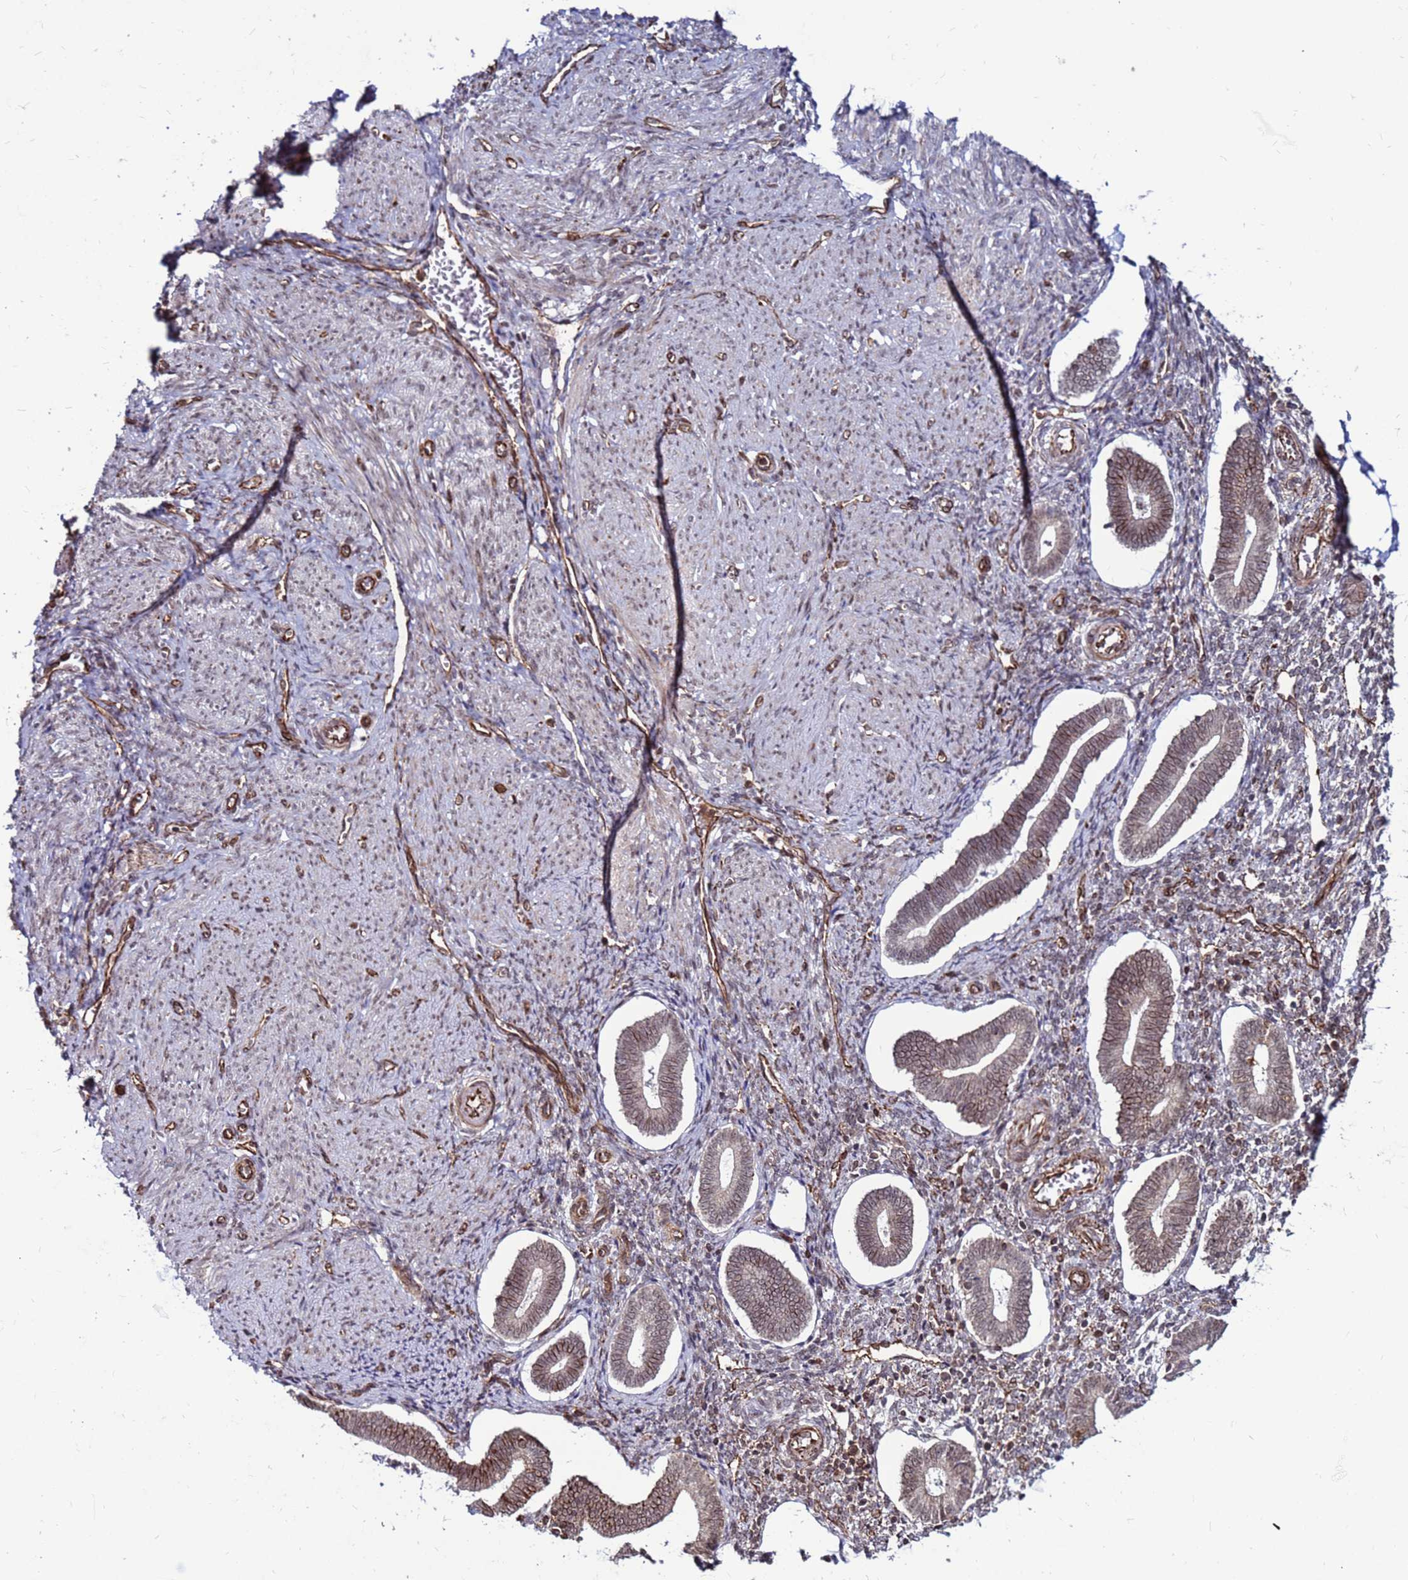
{"staining": {"intensity": "moderate", "quantity": "25%-75%", "location": "nuclear"}, "tissue": "endometrium", "cell_type": "Cells in endometrial stroma", "image_type": "normal", "snomed": [{"axis": "morphology", "description": "Normal tissue, NOS"}, {"axis": "topography", "description": "Endometrium"}], "caption": "Immunohistochemistry photomicrograph of unremarkable human endometrium stained for a protein (brown), which reveals medium levels of moderate nuclear staining in approximately 25%-75% of cells in endometrial stroma.", "gene": "CLK3", "patient": {"sex": "female", "age": 44}}